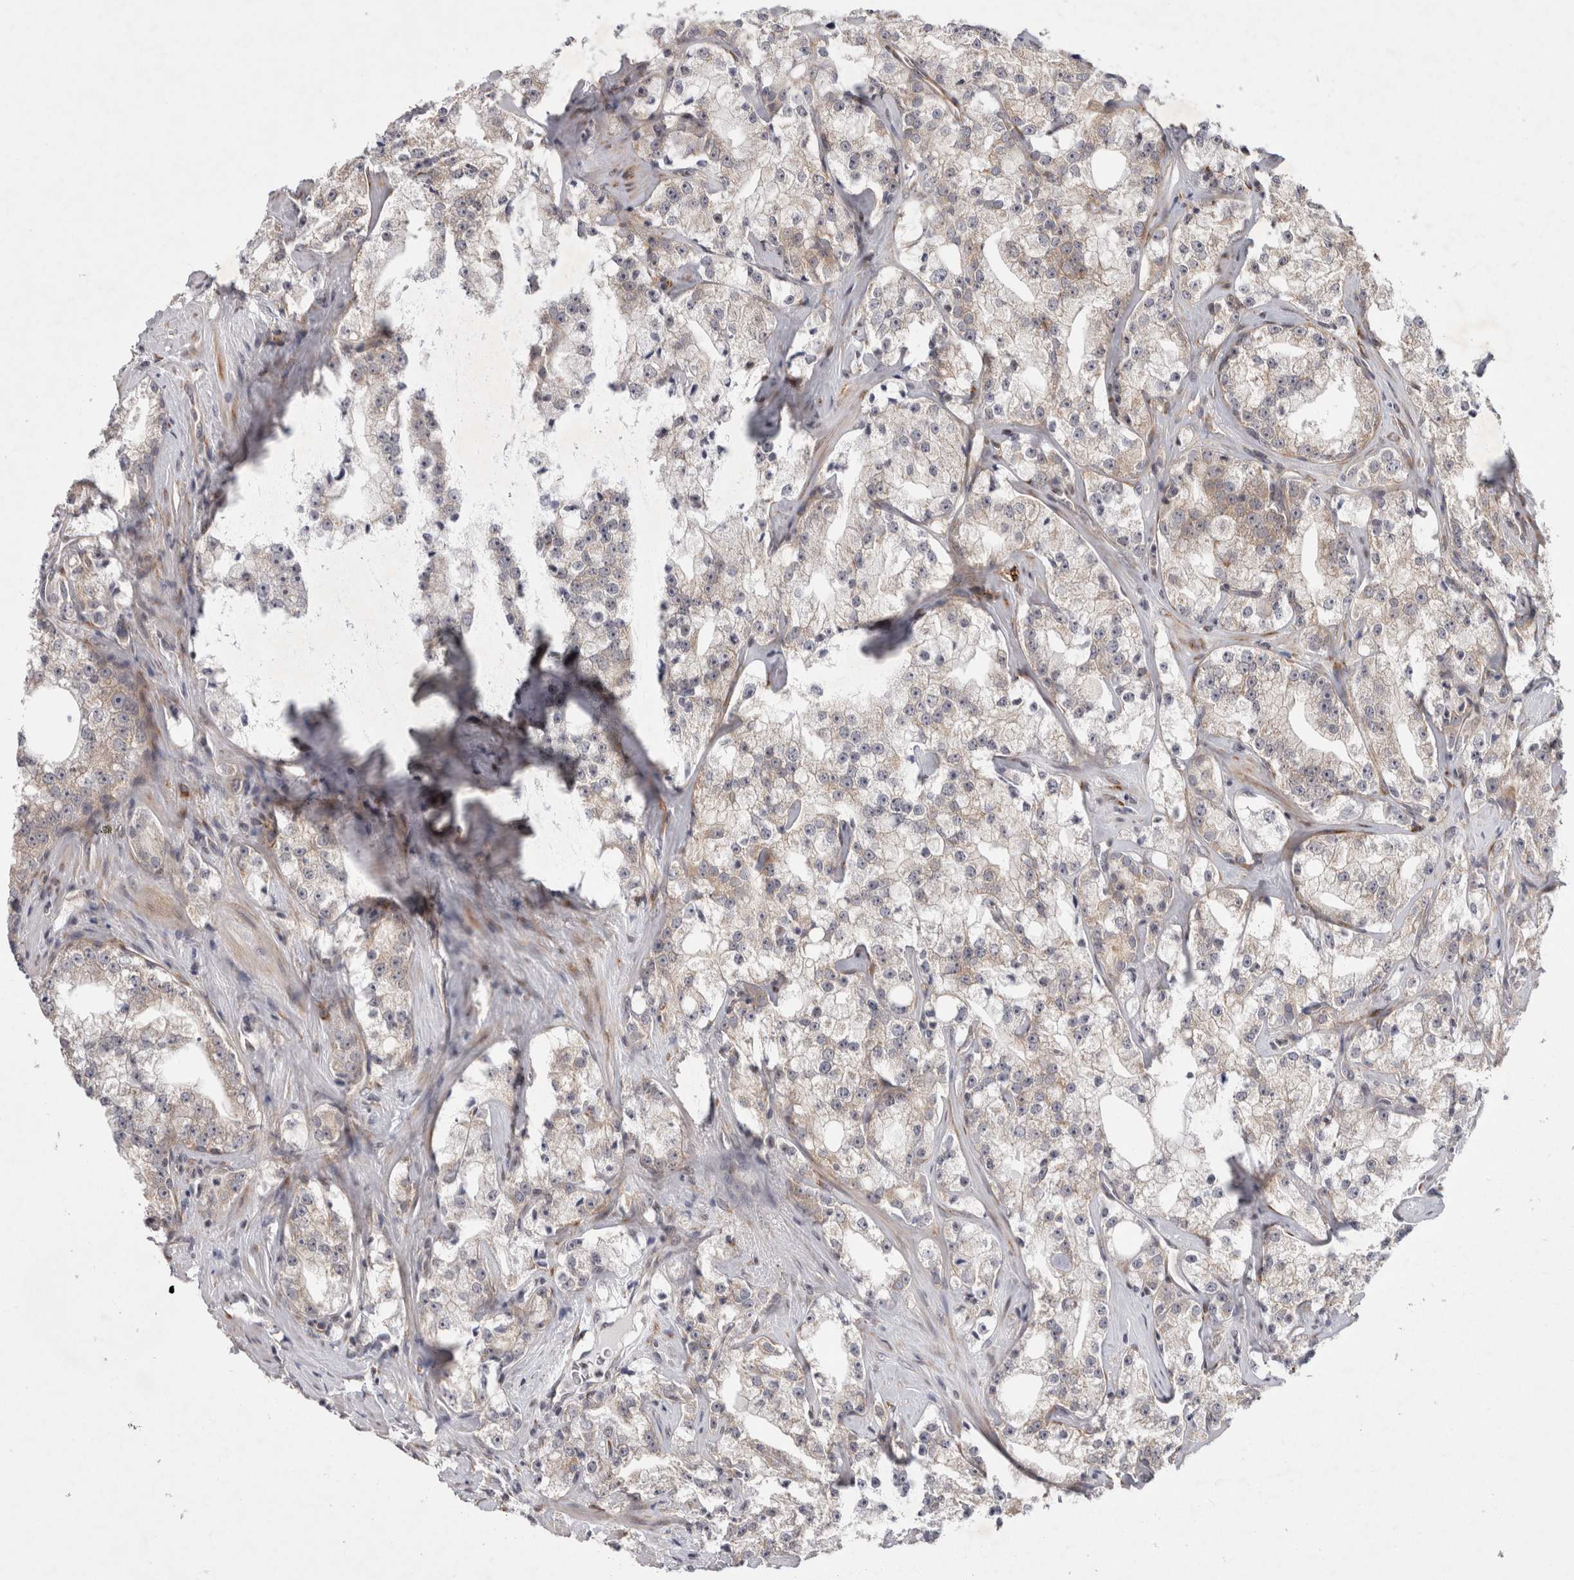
{"staining": {"intensity": "weak", "quantity": "<25%", "location": "cytoplasmic/membranous"}, "tissue": "prostate cancer", "cell_type": "Tumor cells", "image_type": "cancer", "snomed": [{"axis": "morphology", "description": "Adenocarcinoma, High grade"}, {"axis": "topography", "description": "Prostate"}], "caption": "Tumor cells show no significant protein positivity in prostate cancer (adenocarcinoma (high-grade)).", "gene": "ZNF318", "patient": {"sex": "male", "age": 64}}